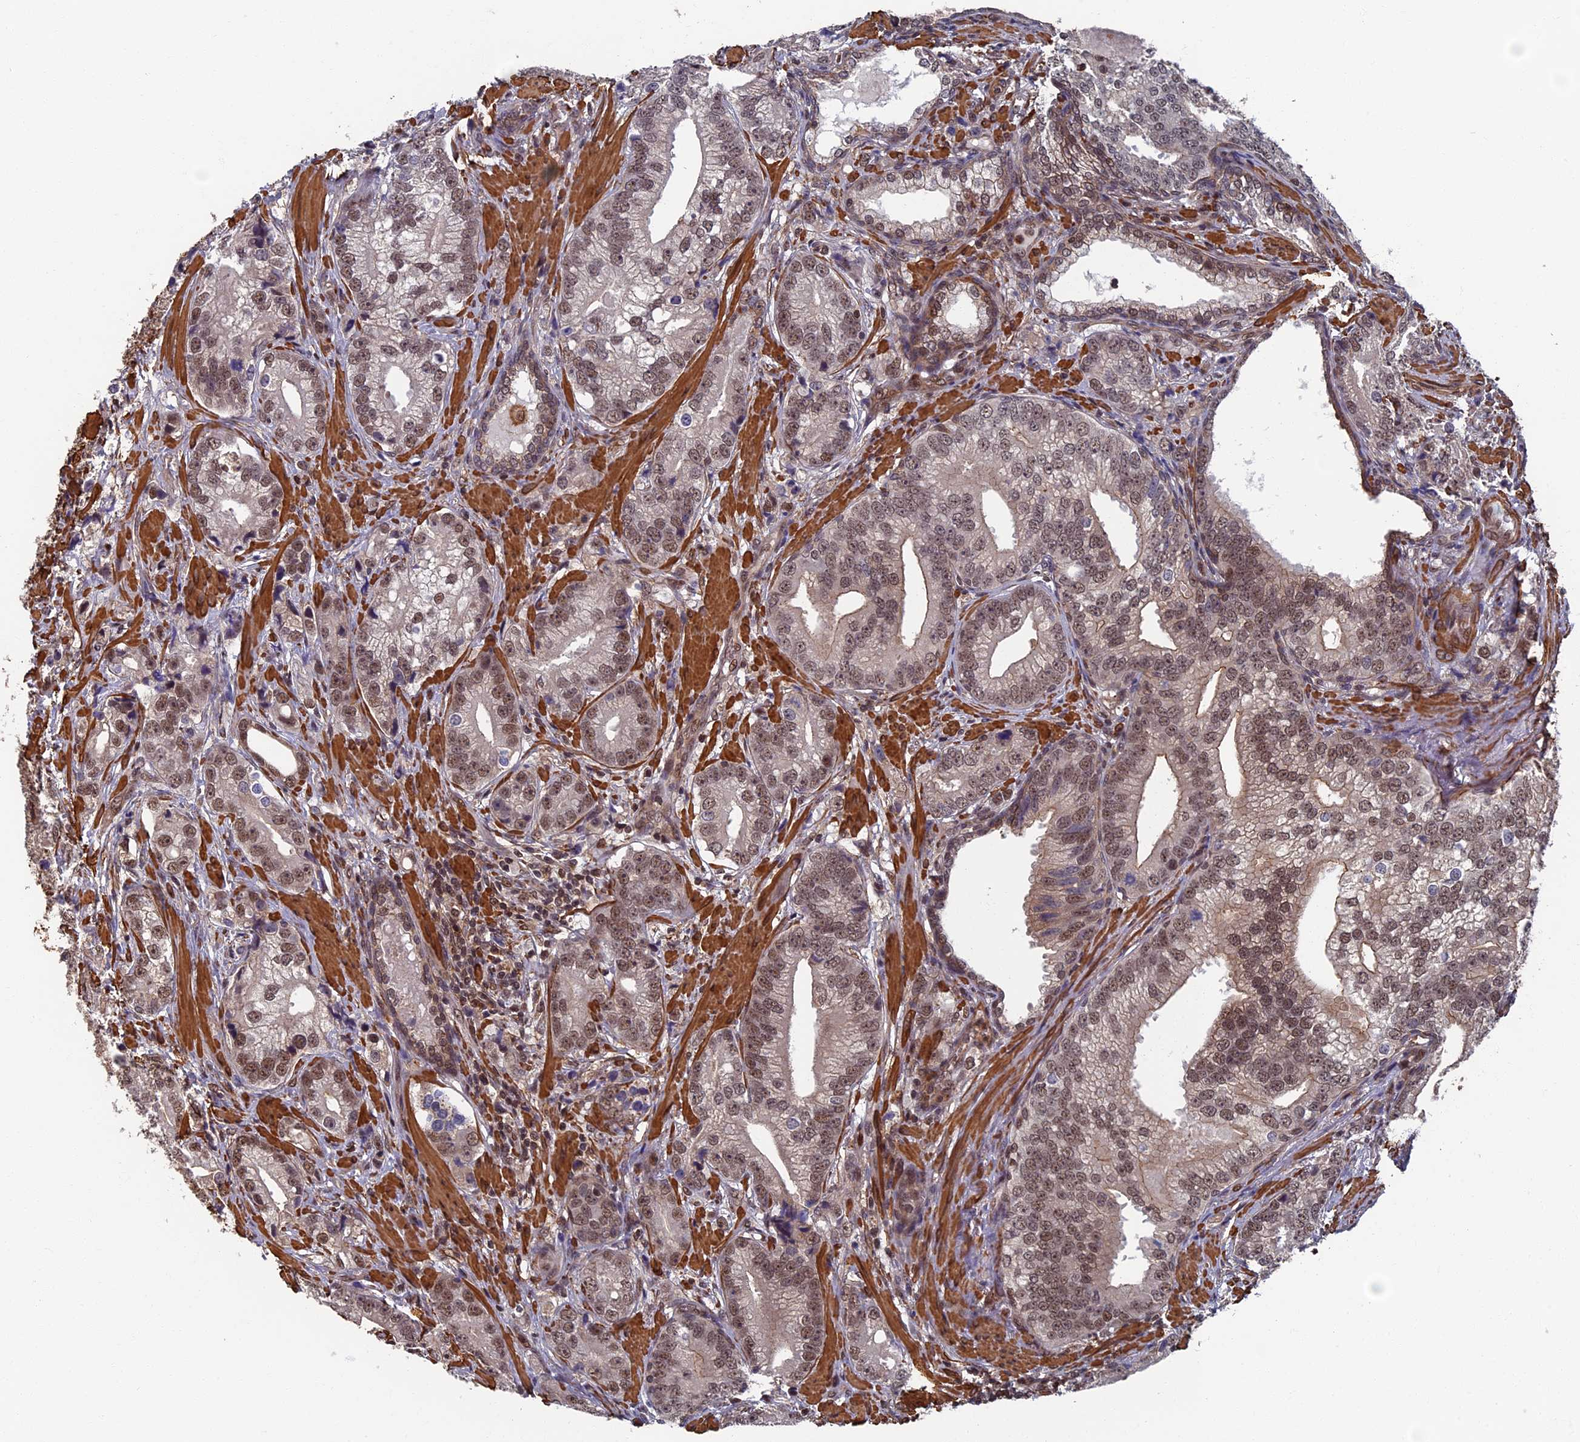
{"staining": {"intensity": "weak", "quantity": ">75%", "location": "nuclear"}, "tissue": "prostate cancer", "cell_type": "Tumor cells", "image_type": "cancer", "snomed": [{"axis": "morphology", "description": "Adenocarcinoma, High grade"}, {"axis": "topography", "description": "Prostate"}], "caption": "A micrograph of human high-grade adenocarcinoma (prostate) stained for a protein shows weak nuclear brown staining in tumor cells.", "gene": "CTDP1", "patient": {"sex": "male", "age": 75}}